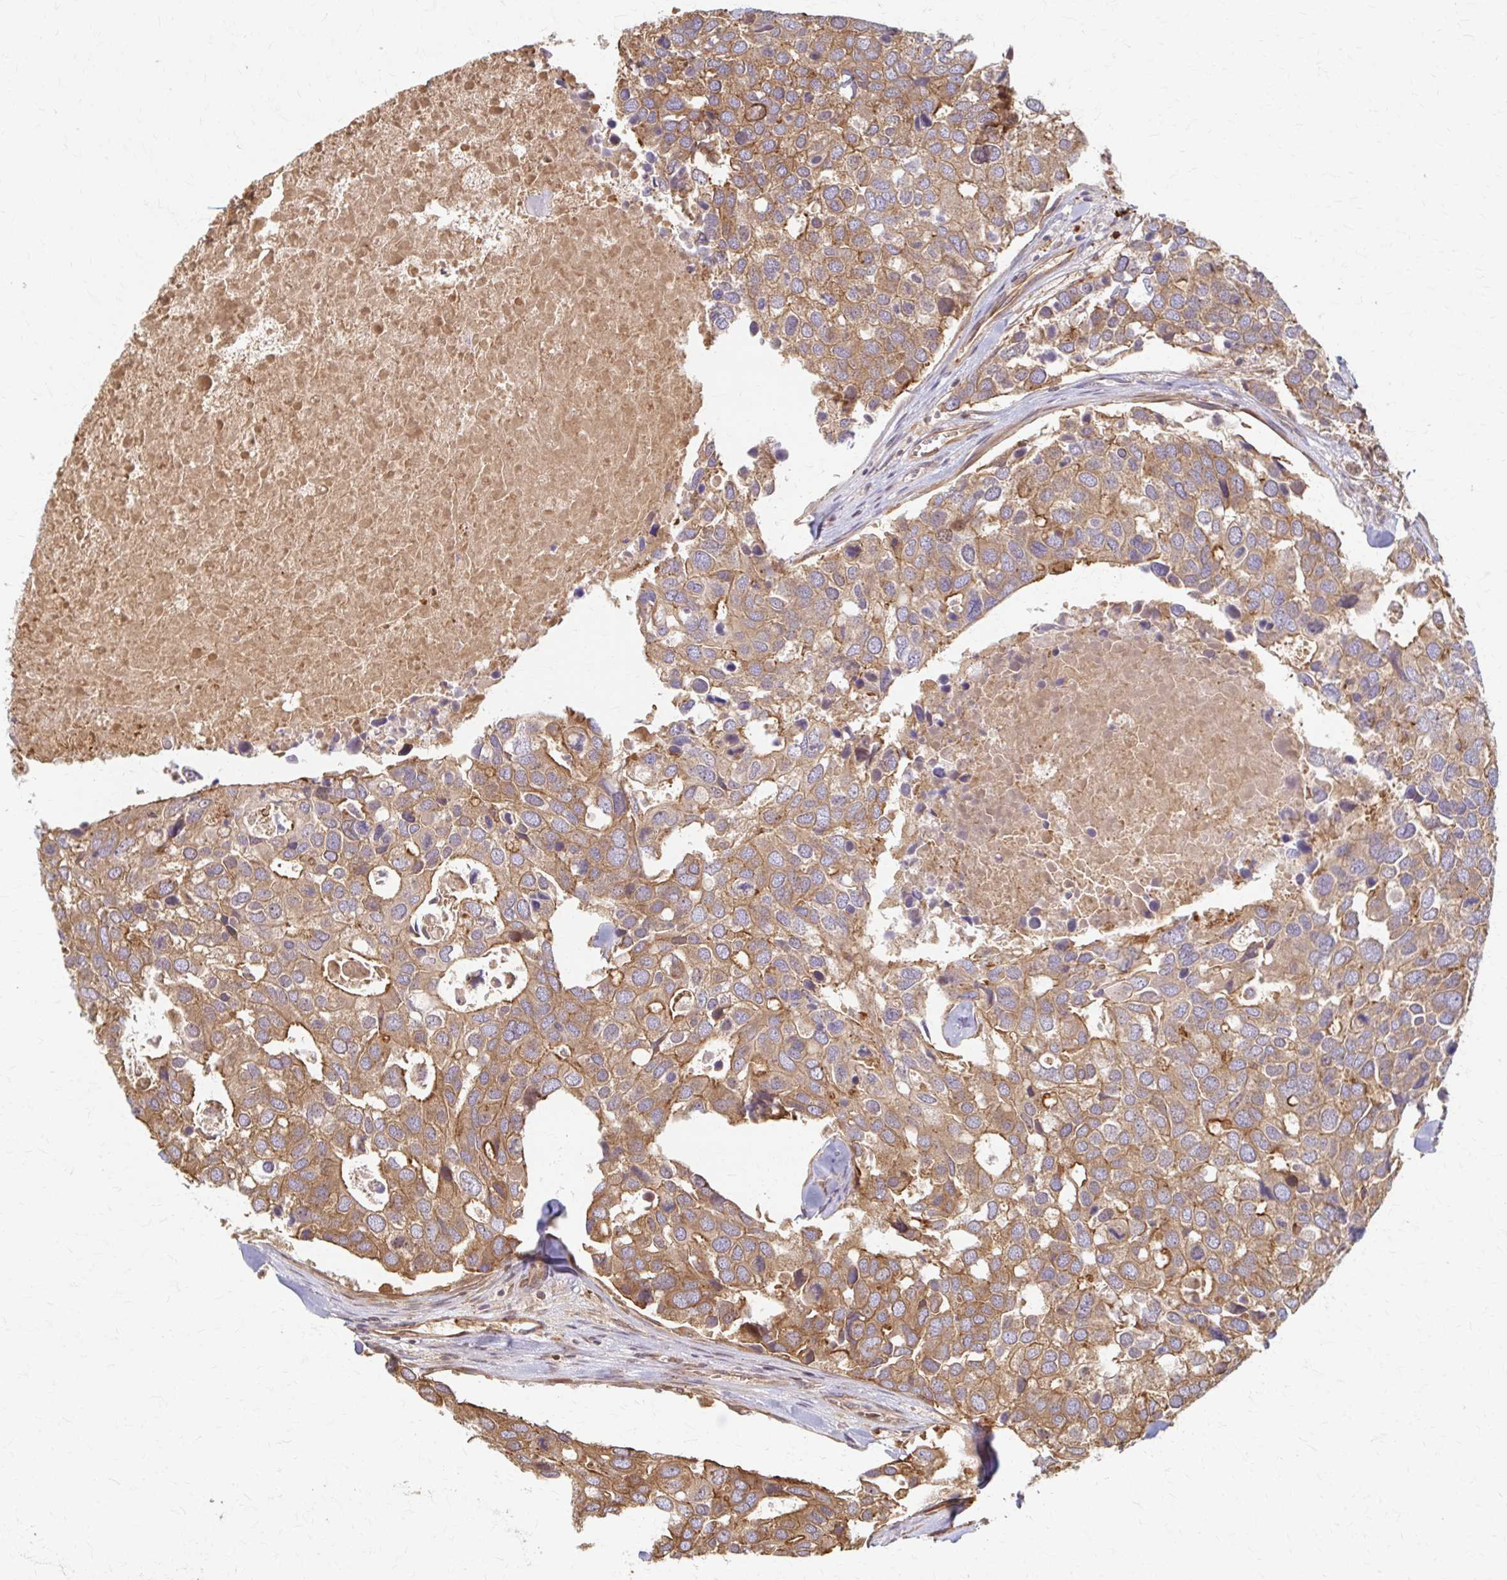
{"staining": {"intensity": "moderate", "quantity": ">75%", "location": "cytoplasmic/membranous"}, "tissue": "breast cancer", "cell_type": "Tumor cells", "image_type": "cancer", "snomed": [{"axis": "morphology", "description": "Duct carcinoma"}, {"axis": "topography", "description": "Breast"}], "caption": "DAB immunohistochemical staining of breast cancer (invasive ductal carcinoma) exhibits moderate cytoplasmic/membranous protein expression in approximately >75% of tumor cells.", "gene": "ARHGAP35", "patient": {"sex": "female", "age": 83}}